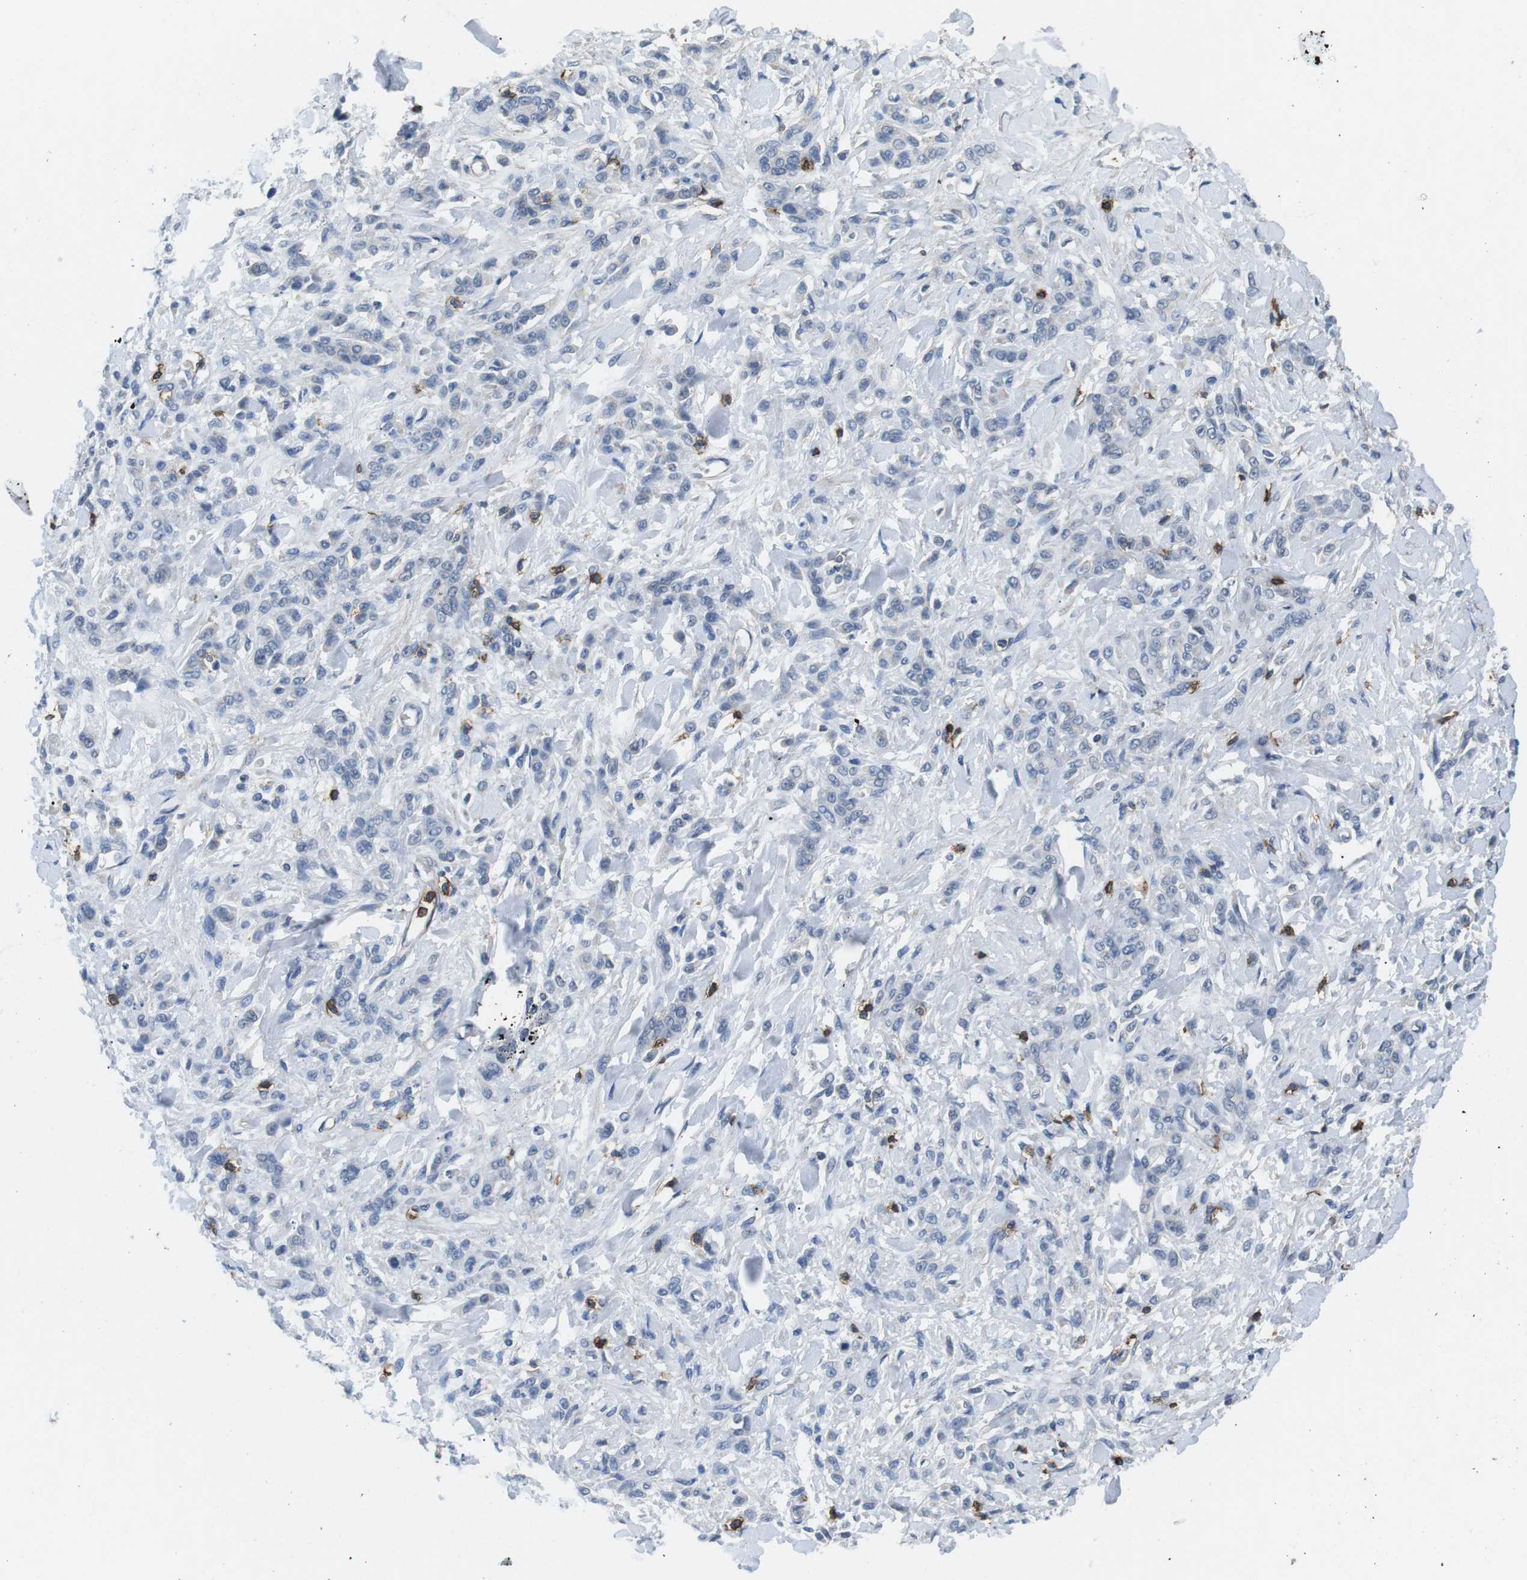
{"staining": {"intensity": "negative", "quantity": "none", "location": "none"}, "tissue": "stomach cancer", "cell_type": "Tumor cells", "image_type": "cancer", "snomed": [{"axis": "morphology", "description": "Normal tissue, NOS"}, {"axis": "morphology", "description": "Adenocarcinoma, NOS"}, {"axis": "topography", "description": "Stomach"}], "caption": "Immunohistochemistry (IHC) of human adenocarcinoma (stomach) reveals no positivity in tumor cells. The staining was performed using DAB (3,3'-diaminobenzidine) to visualize the protein expression in brown, while the nuclei were stained in blue with hematoxylin (Magnification: 20x).", "gene": "CD6", "patient": {"sex": "male", "age": 82}}